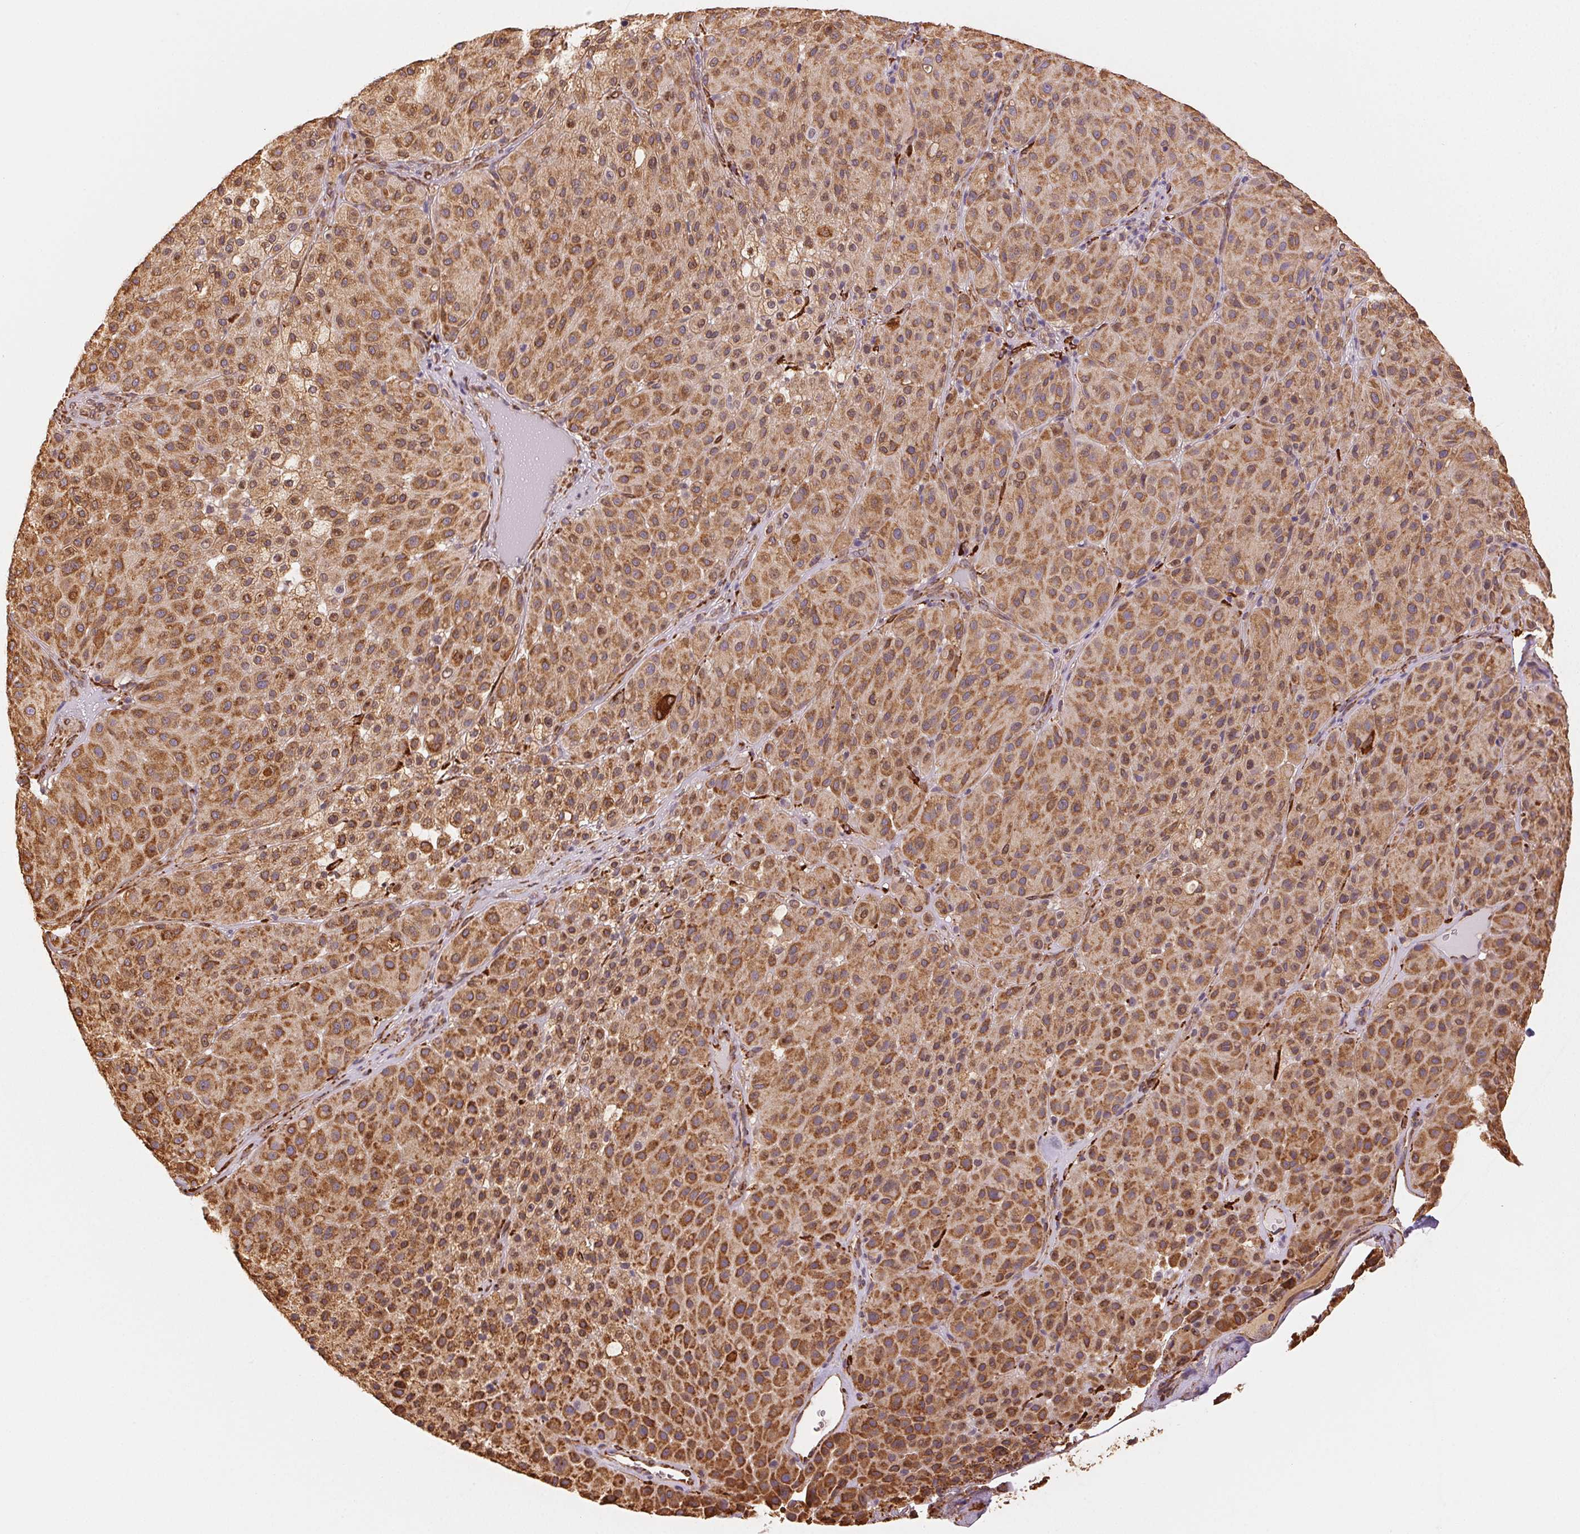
{"staining": {"intensity": "moderate", "quantity": ">75%", "location": "cytoplasmic/membranous"}, "tissue": "melanoma", "cell_type": "Tumor cells", "image_type": "cancer", "snomed": [{"axis": "morphology", "description": "Malignant melanoma, Metastatic site"}, {"axis": "topography", "description": "Smooth muscle"}], "caption": "A histopathology image of melanoma stained for a protein exhibits moderate cytoplasmic/membranous brown staining in tumor cells. (IHC, brightfield microscopy, high magnification).", "gene": "RCN3", "patient": {"sex": "male", "age": 41}}